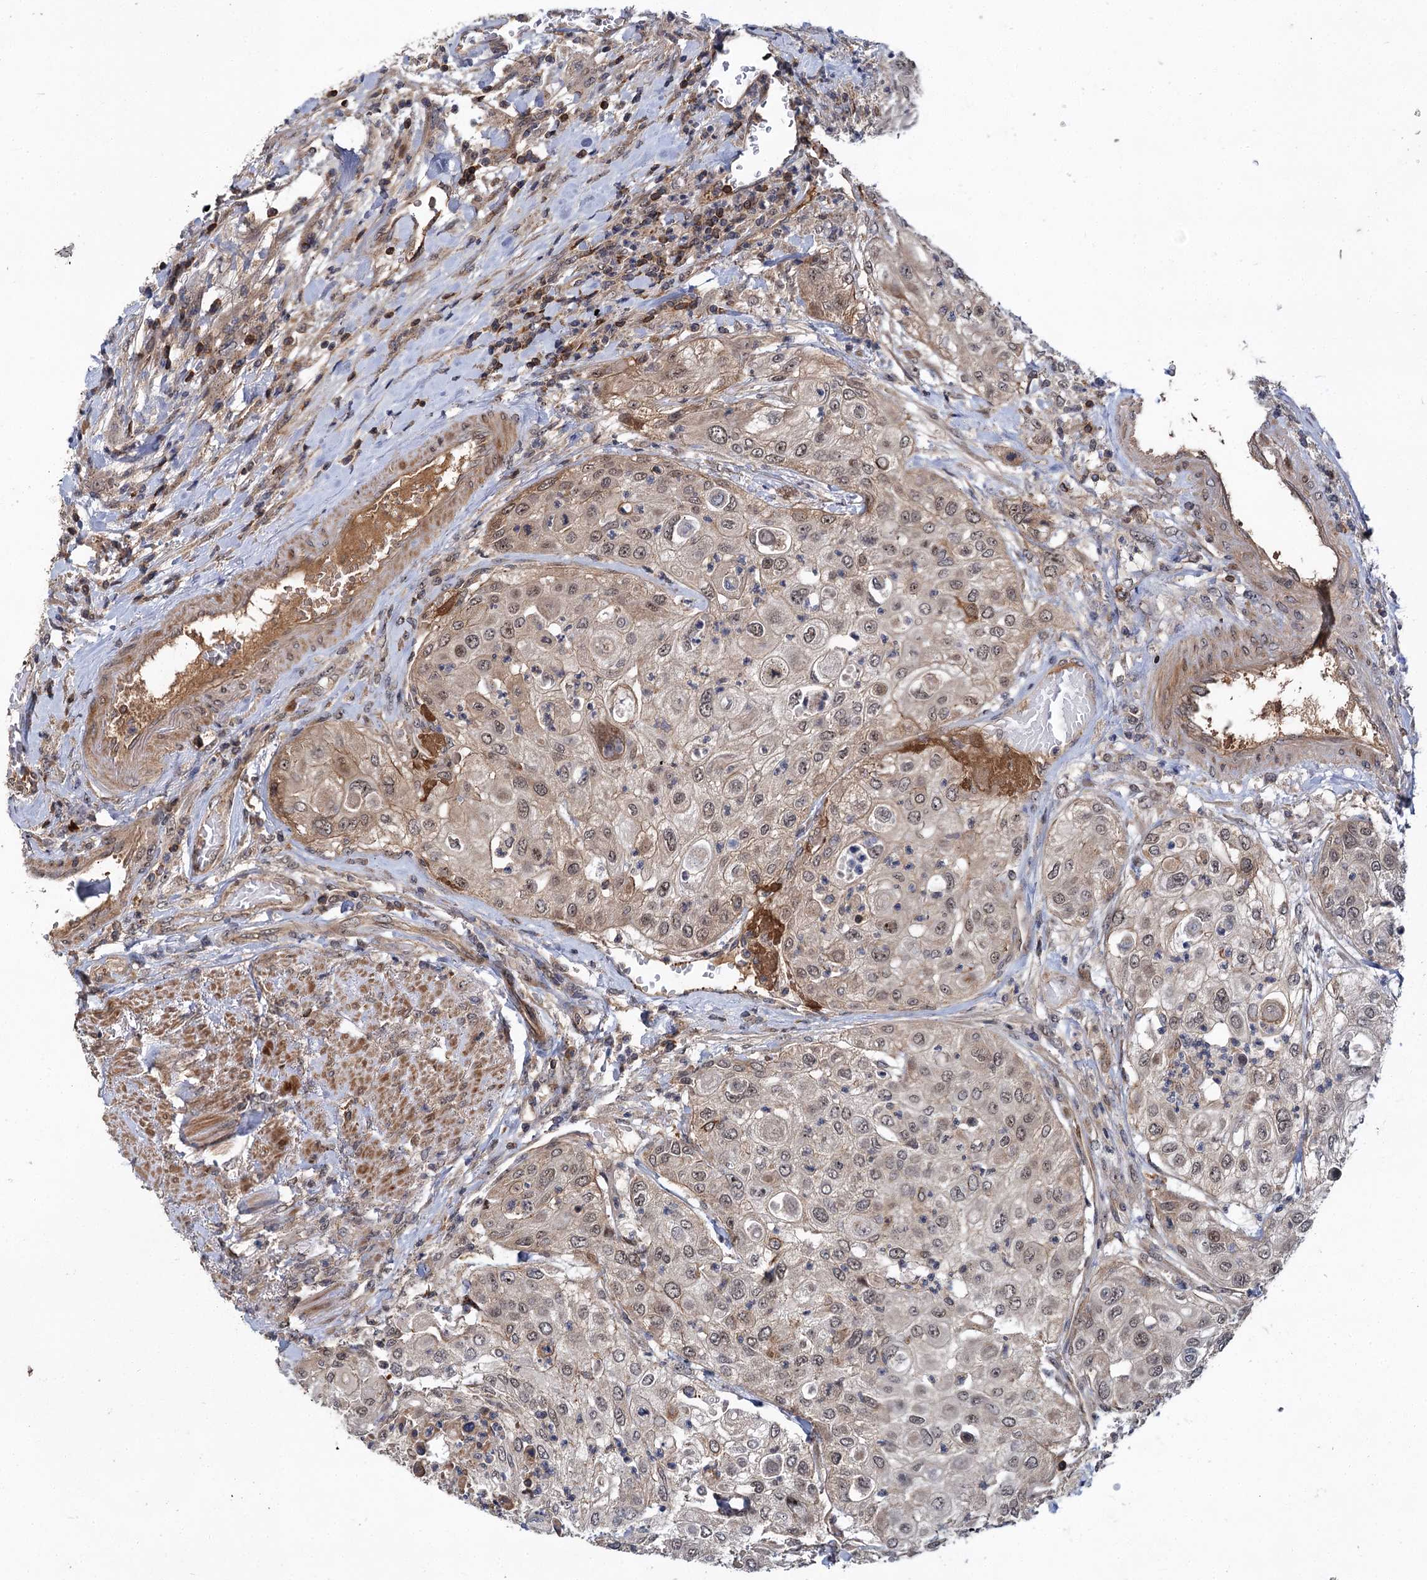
{"staining": {"intensity": "weak", "quantity": ">75%", "location": "cytoplasmic/membranous,nuclear"}, "tissue": "urothelial cancer", "cell_type": "Tumor cells", "image_type": "cancer", "snomed": [{"axis": "morphology", "description": "Urothelial carcinoma, High grade"}, {"axis": "topography", "description": "Urinary bladder"}], "caption": "High-magnification brightfield microscopy of urothelial carcinoma (high-grade) stained with DAB (brown) and counterstained with hematoxylin (blue). tumor cells exhibit weak cytoplasmic/membranous and nuclear staining is present in about>75% of cells. (Stains: DAB (3,3'-diaminobenzidine) in brown, nuclei in blue, Microscopy: brightfield microscopy at high magnification).", "gene": "ABLIM1", "patient": {"sex": "female", "age": 79}}